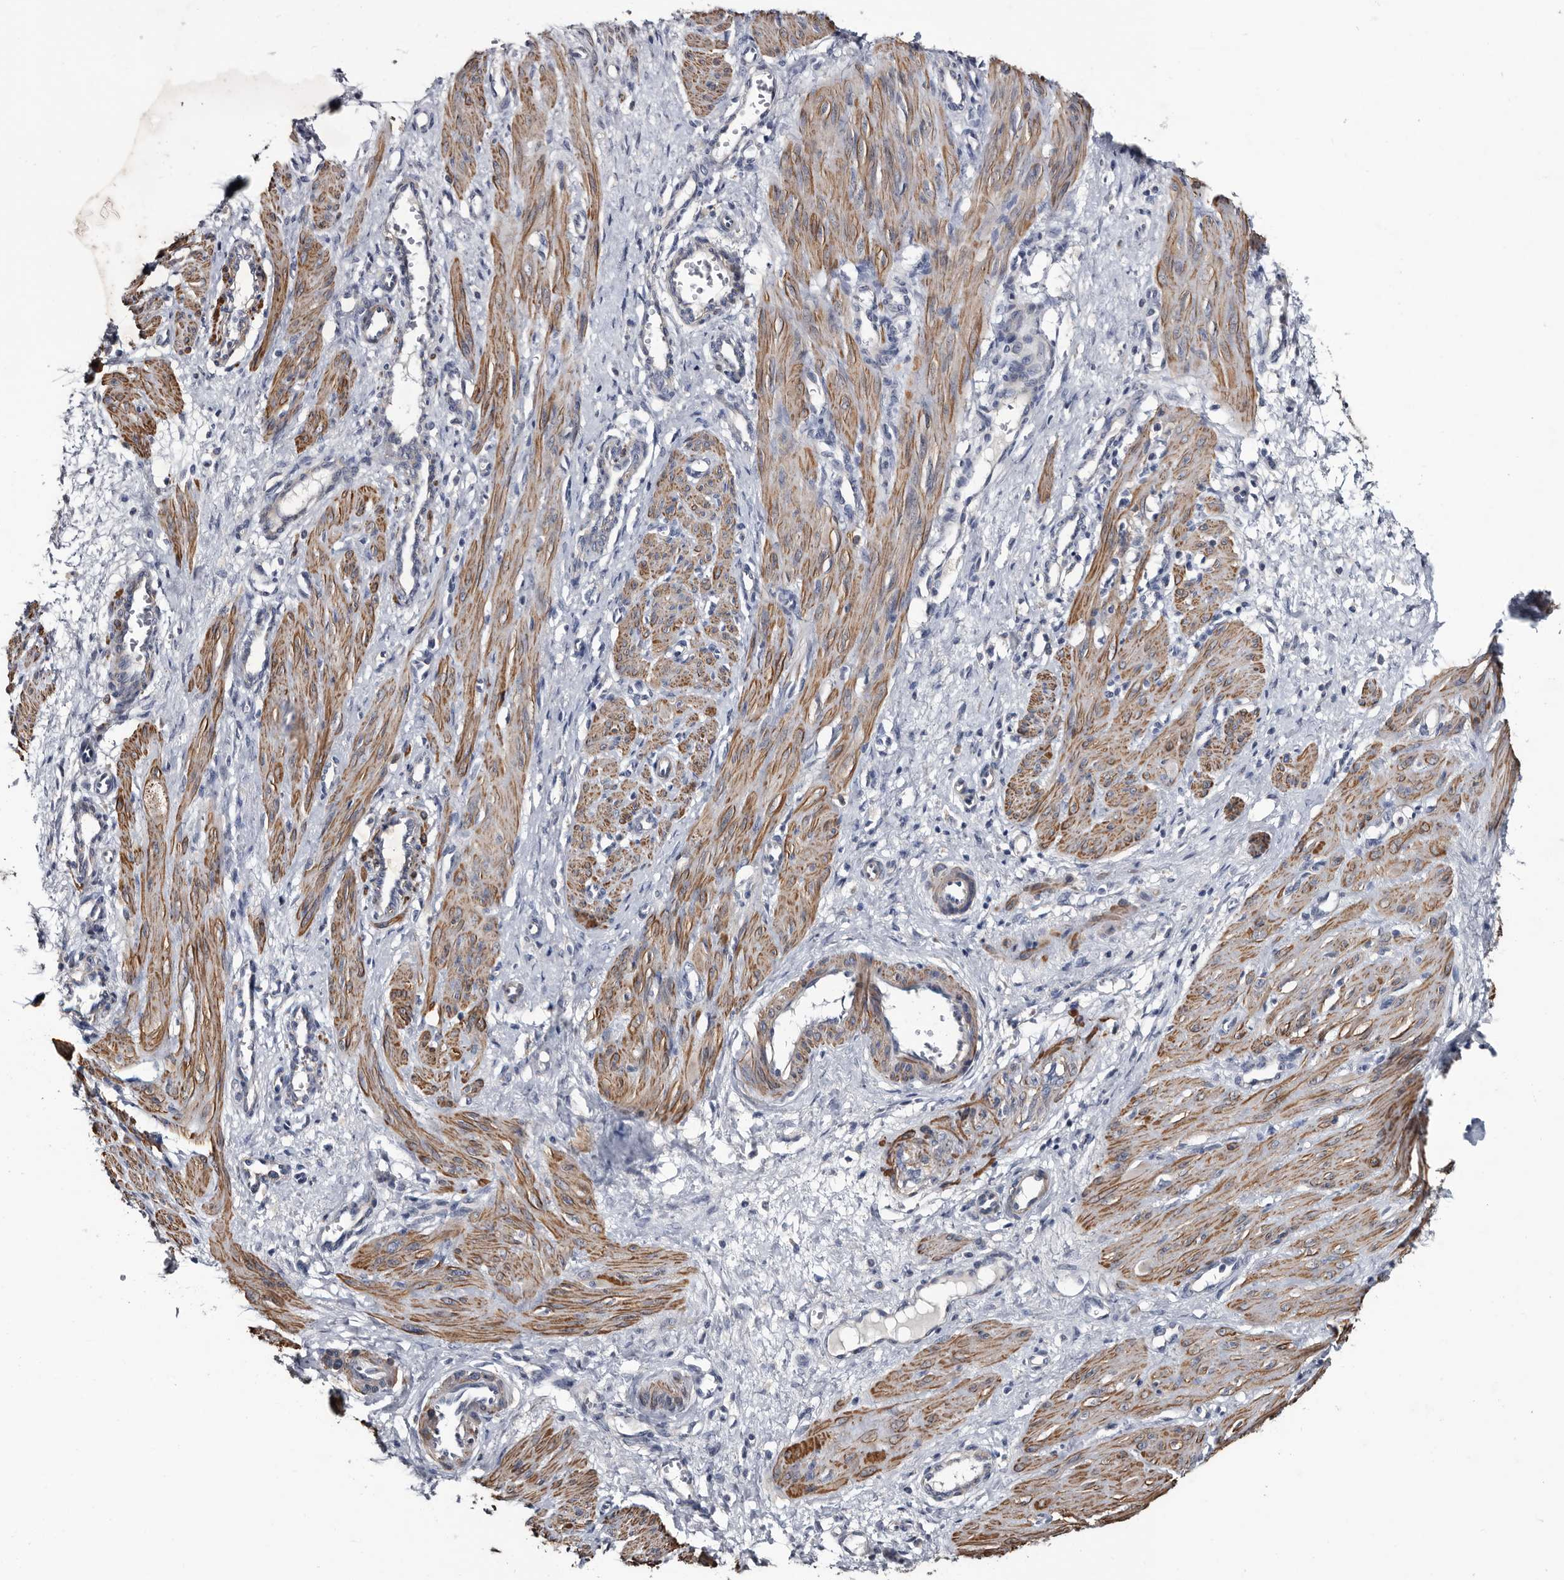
{"staining": {"intensity": "moderate", "quantity": ">75%", "location": "cytoplasmic/membranous"}, "tissue": "smooth muscle", "cell_type": "Smooth muscle cells", "image_type": "normal", "snomed": [{"axis": "morphology", "description": "Normal tissue, NOS"}, {"axis": "topography", "description": "Endometrium"}], "caption": "Immunohistochemical staining of benign smooth muscle shows >75% levels of moderate cytoplasmic/membranous protein positivity in about >75% of smooth muscle cells.", "gene": "IARS1", "patient": {"sex": "female", "age": 33}}